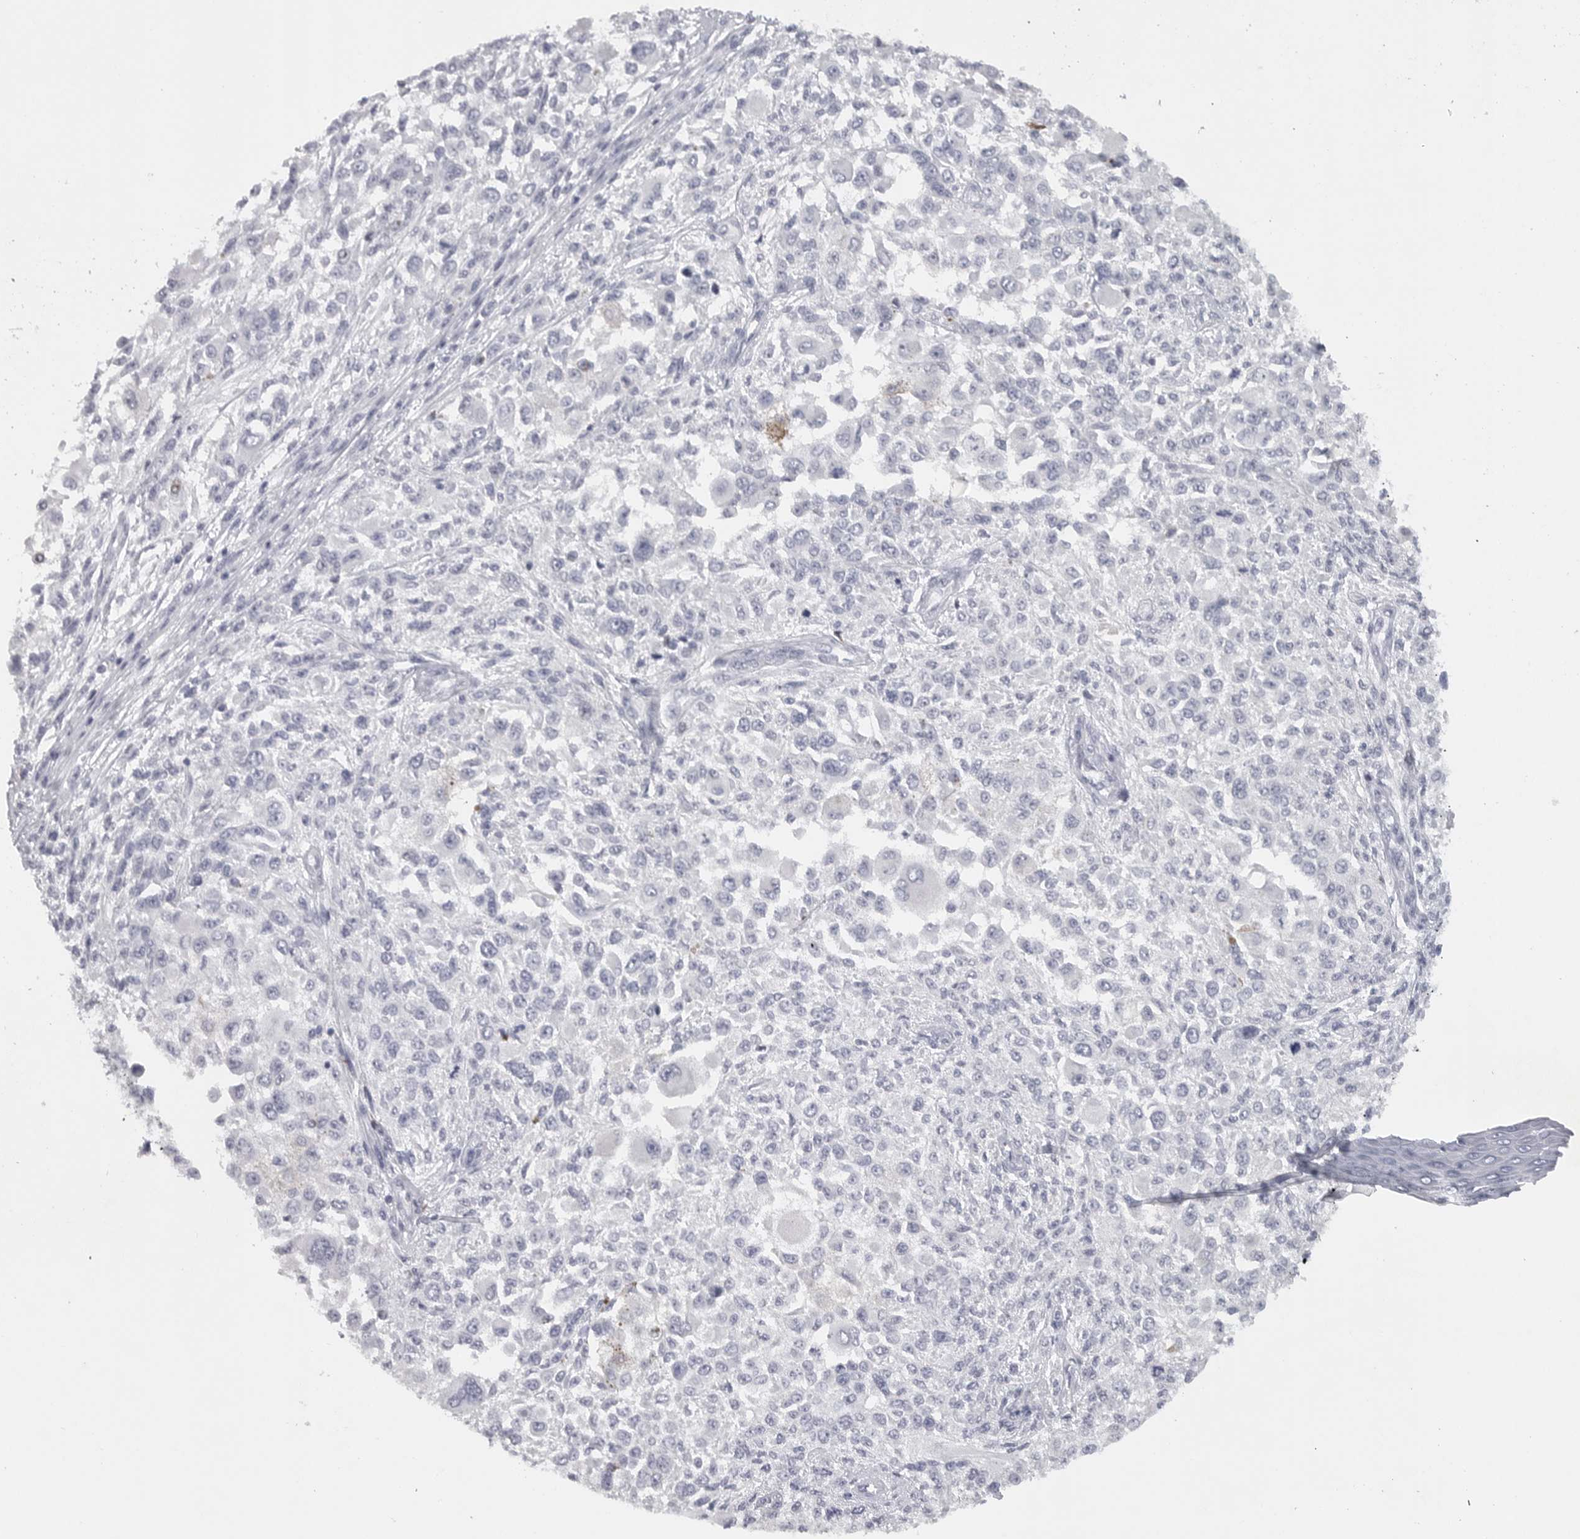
{"staining": {"intensity": "negative", "quantity": "none", "location": "none"}, "tissue": "melanoma", "cell_type": "Tumor cells", "image_type": "cancer", "snomed": [{"axis": "morphology", "description": "Necrosis, NOS"}, {"axis": "morphology", "description": "Malignant melanoma, NOS"}, {"axis": "topography", "description": "Skin"}], "caption": "This is an immunohistochemistry image of human malignant melanoma. There is no expression in tumor cells.", "gene": "TNR", "patient": {"sex": "female", "age": 87}}